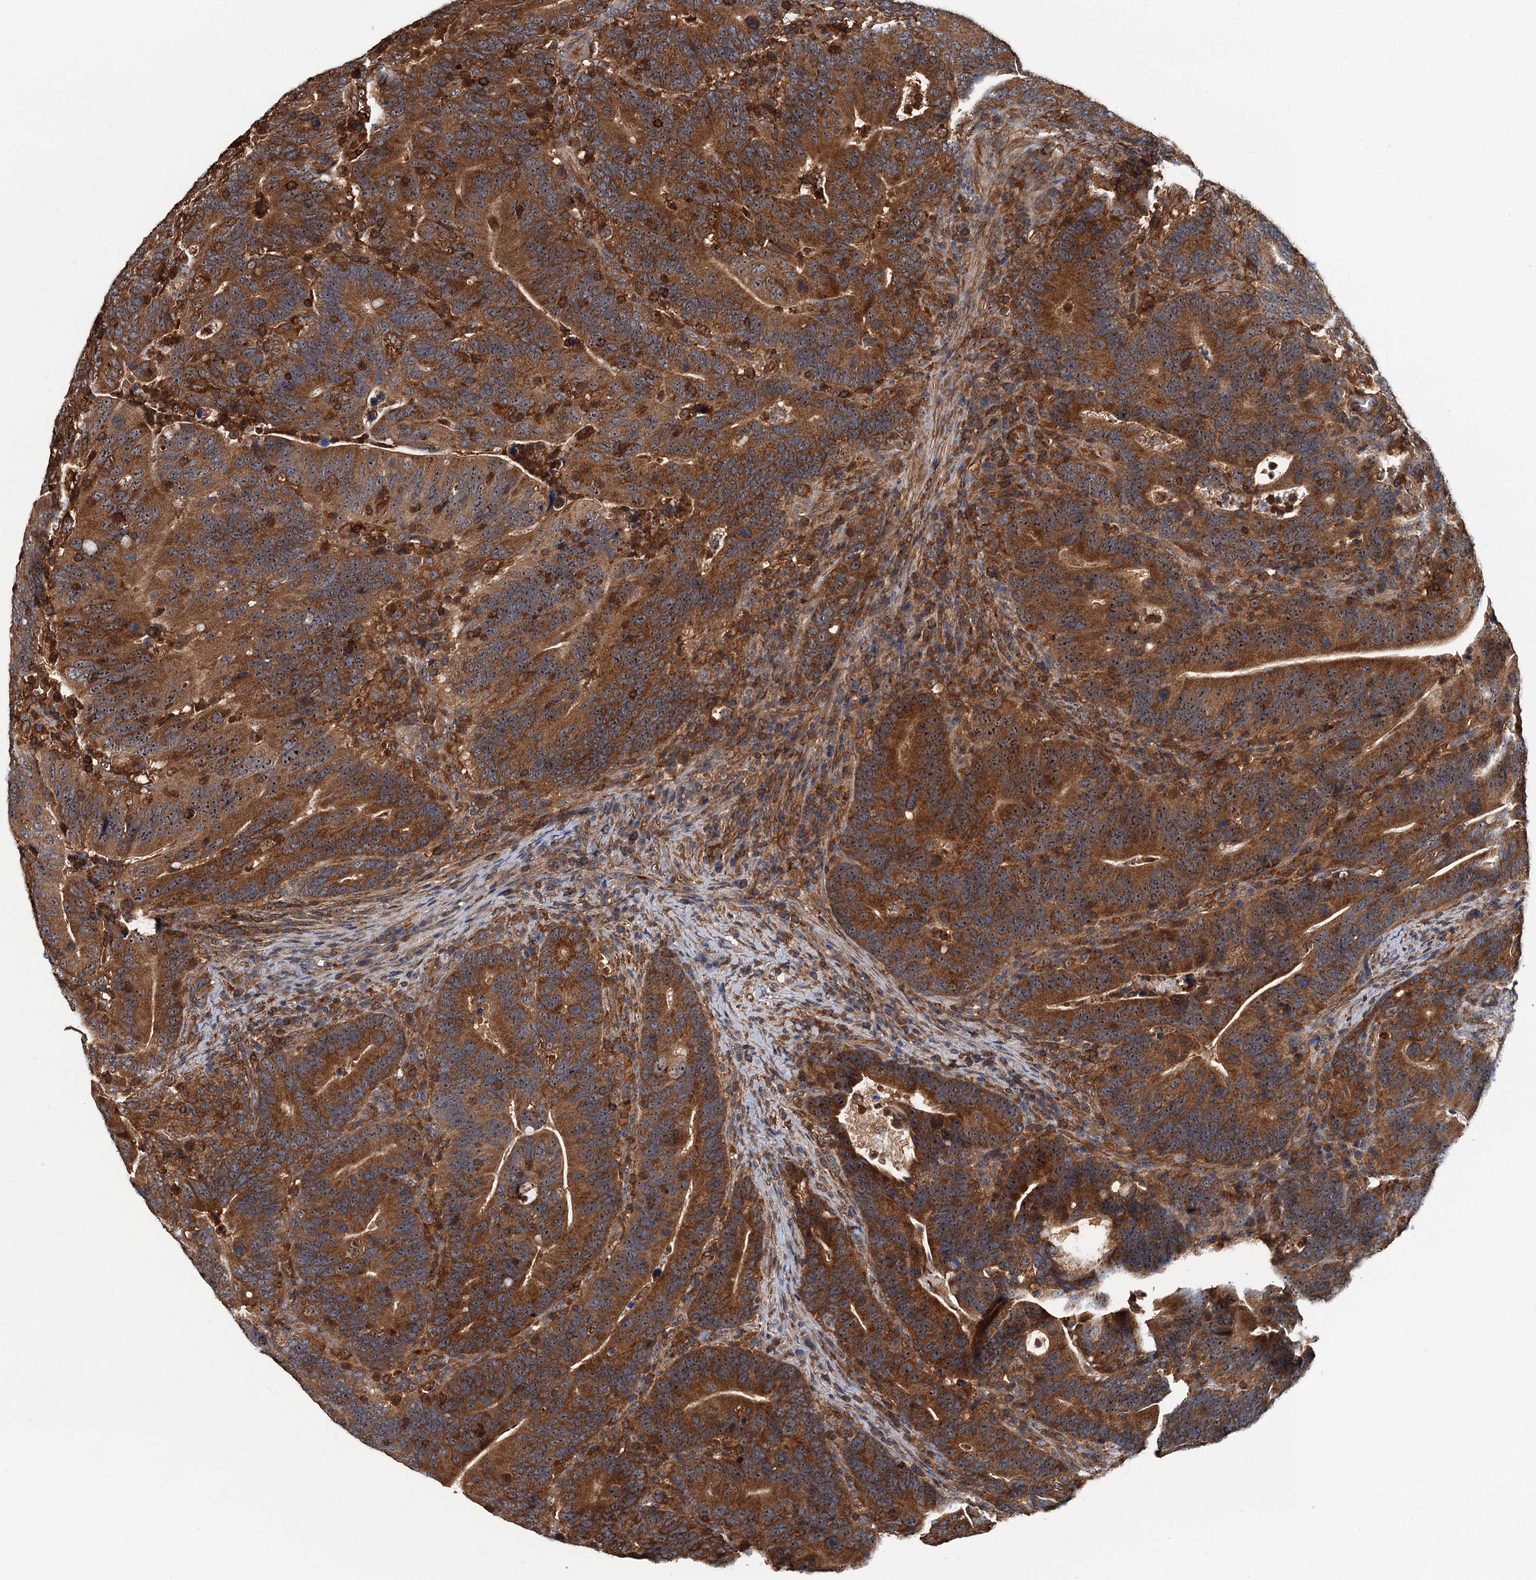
{"staining": {"intensity": "strong", "quantity": ">75%", "location": "cytoplasmic/membranous"}, "tissue": "colorectal cancer", "cell_type": "Tumor cells", "image_type": "cancer", "snomed": [{"axis": "morphology", "description": "Adenocarcinoma, NOS"}, {"axis": "topography", "description": "Colon"}], "caption": "Colorectal cancer stained with DAB (3,3'-diaminobenzidine) immunohistochemistry (IHC) displays high levels of strong cytoplasmic/membranous expression in about >75% of tumor cells.", "gene": "USP6NL", "patient": {"sex": "female", "age": 66}}